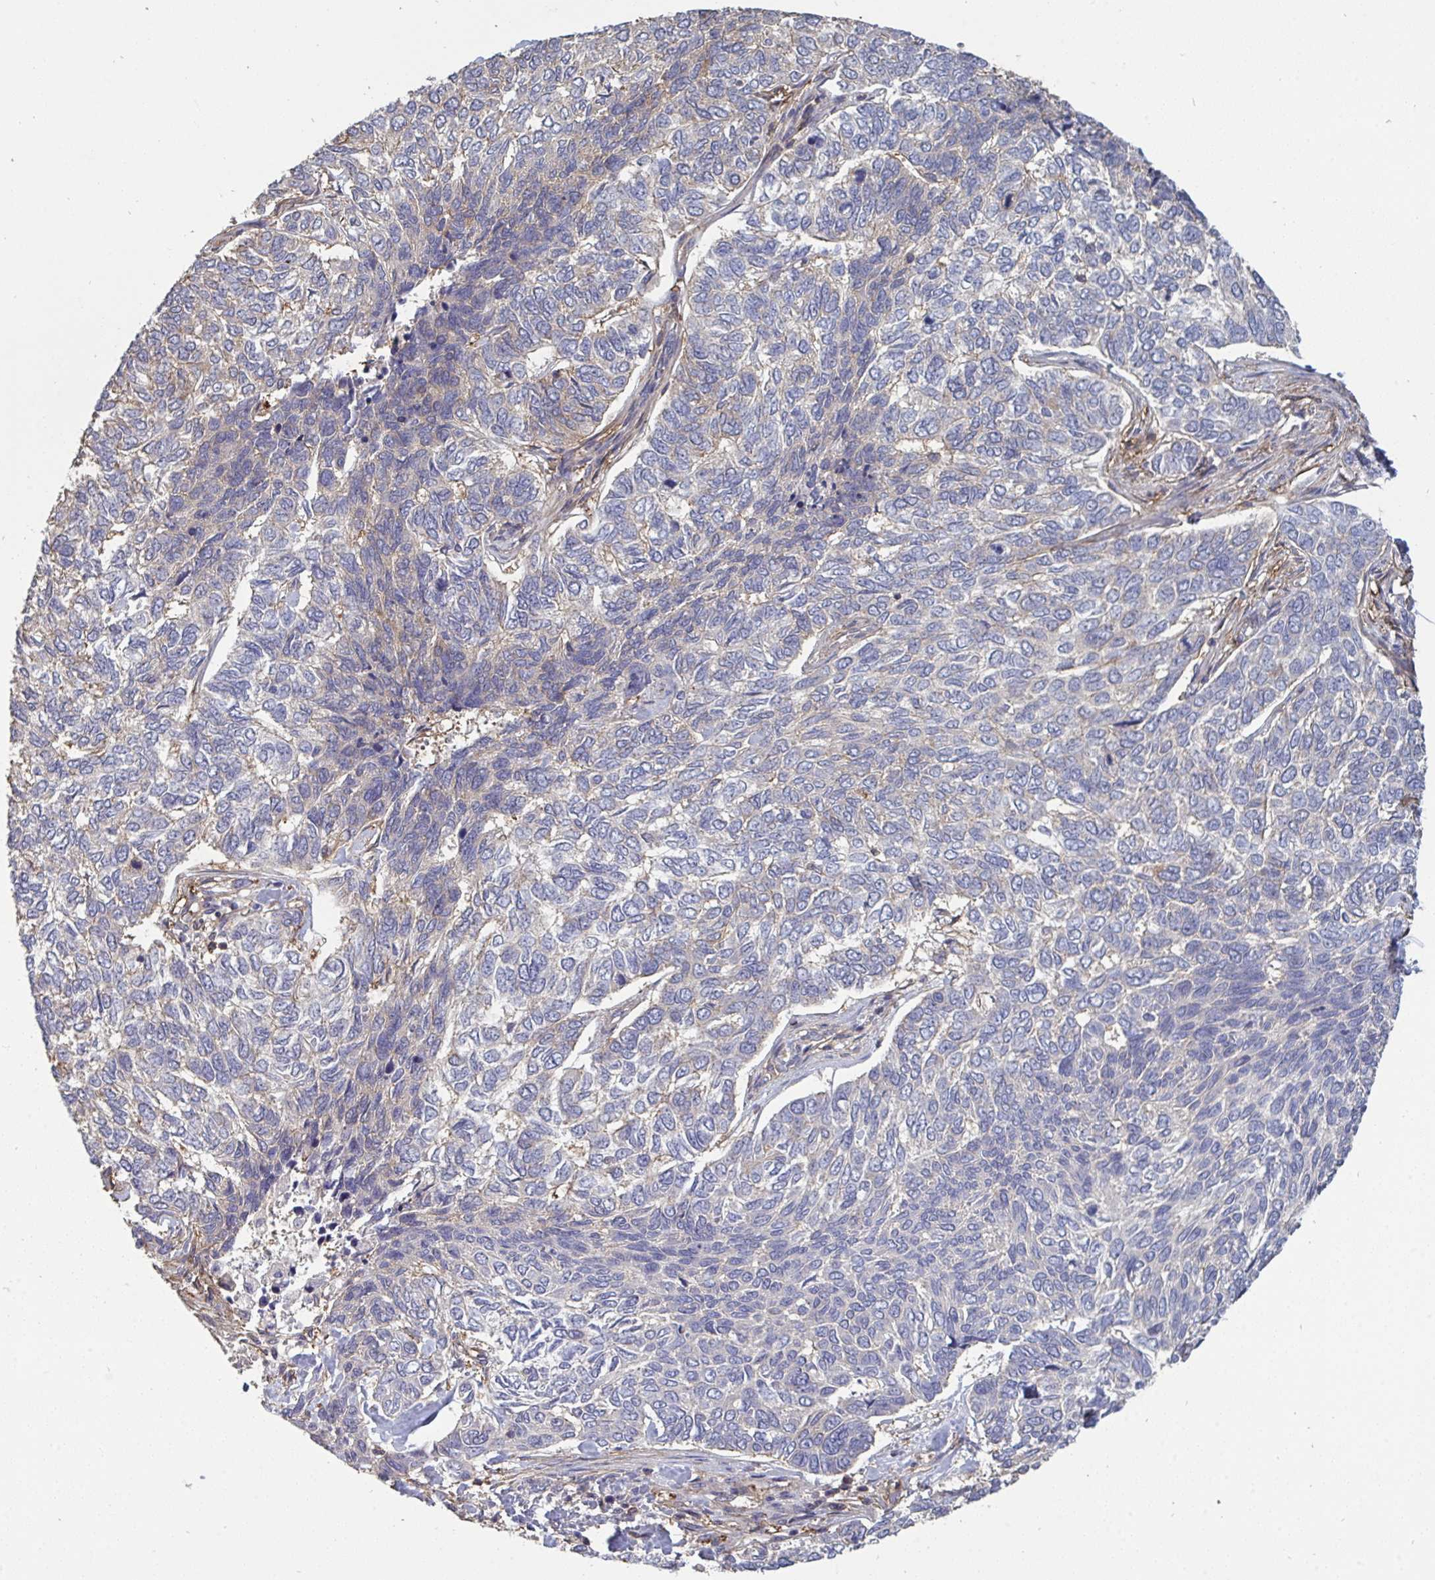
{"staining": {"intensity": "negative", "quantity": "none", "location": "none"}, "tissue": "skin cancer", "cell_type": "Tumor cells", "image_type": "cancer", "snomed": [{"axis": "morphology", "description": "Basal cell carcinoma"}, {"axis": "topography", "description": "Skin"}], "caption": "A high-resolution histopathology image shows IHC staining of skin cancer (basal cell carcinoma), which demonstrates no significant staining in tumor cells. Nuclei are stained in blue.", "gene": "ISCU", "patient": {"sex": "female", "age": 65}}